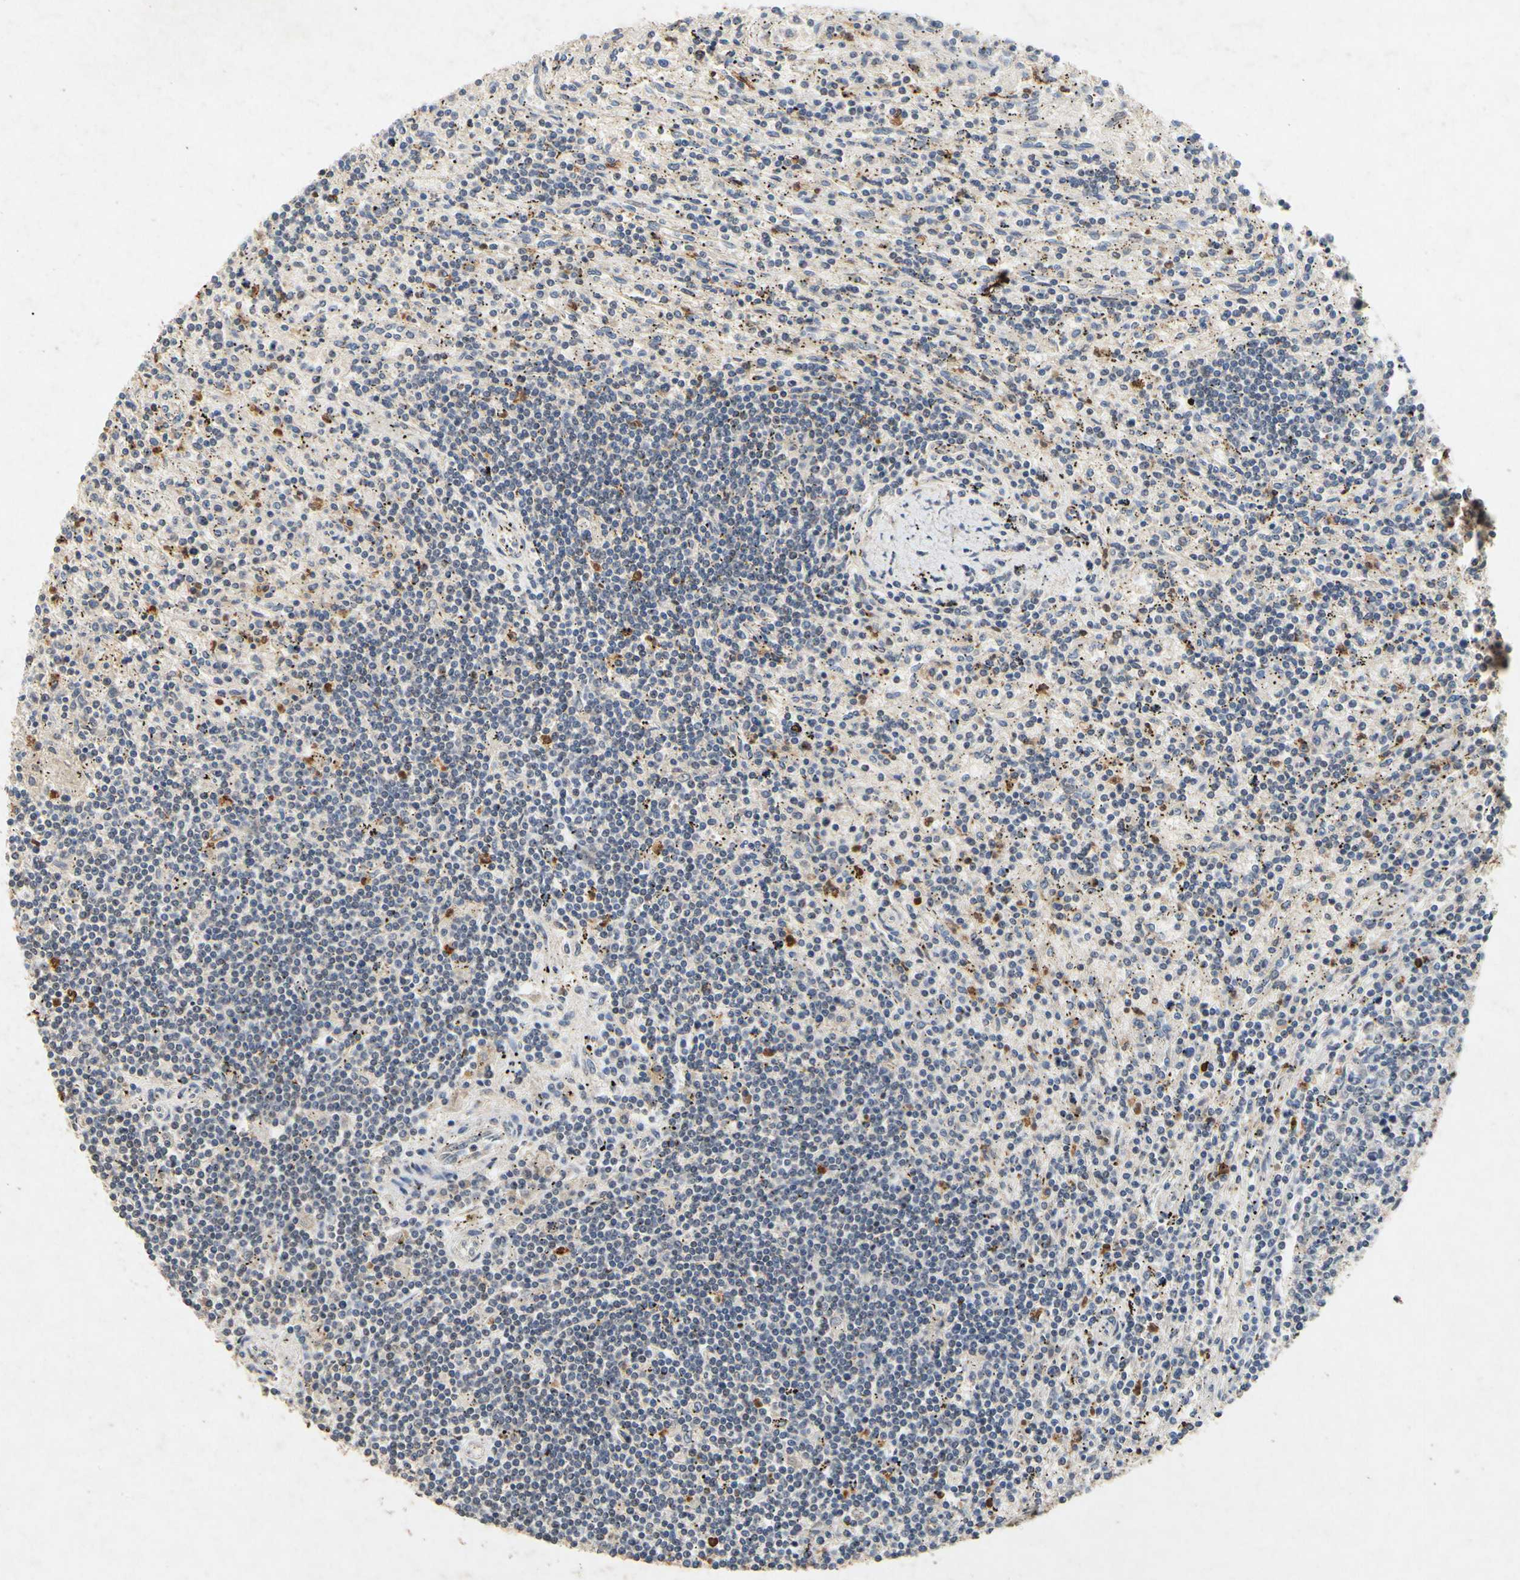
{"staining": {"intensity": "negative", "quantity": "none", "location": "none"}, "tissue": "lymphoma", "cell_type": "Tumor cells", "image_type": "cancer", "snomed": [{"axis": "morphology", "description": "Malignant lymphoma, non-Hodgkin's type, Low grade"}, {"axis": "topography", "description": "Spleen"}], "caption": "Lymphoma was stained to show a protein in brown. There is no significant staining in tumor cells. Brightfield microscopy of immunohistochemistry stained with DAB (brown) and hematoxylin (blue), captured at high magnification.", "gene": "CP", "patient": {"sex": "male", "age": 76}}